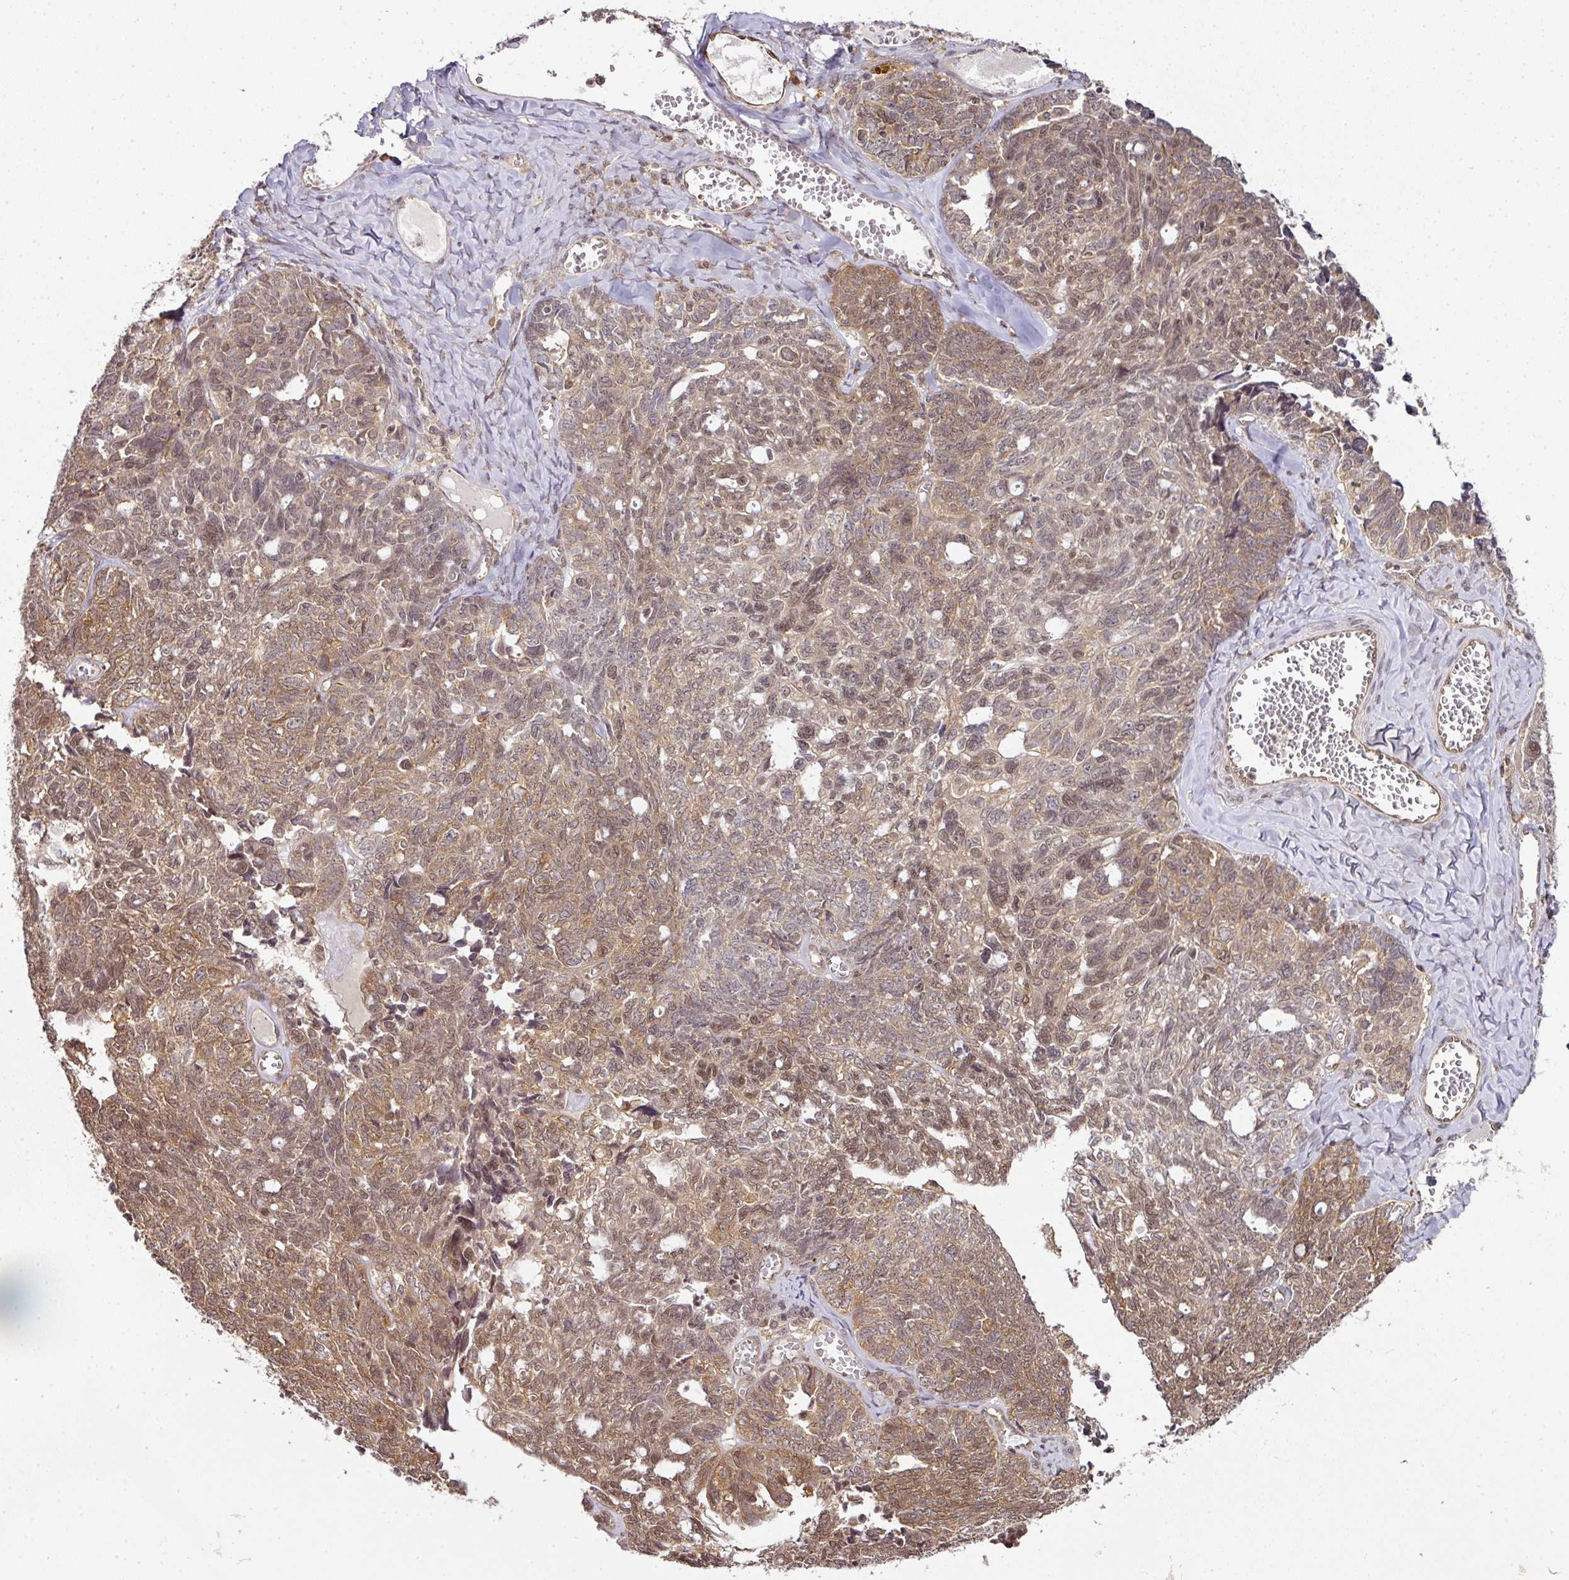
{"staining": {"intensity": "moderate", "quantity": ">75%", "location": "cytoplasmic/membranous,nuclear"}, "tissue": "ovarian cancer", "cell_type": "Tumor cells", "image_type": "cancer", "snomed": [{"axis": "morphology", "description": "Cystadenocarcinoma, serous, NOS"}, {"axis": "topography", "description": "Ovary"}], "caption": "There is medium levels of moderate cytoplasmic/membranous and nuclear positivity in tumor cells of serous cystadenocarcinoma (ovarian), as demonstrated by immunohistochemical staining (brown color).", "gene": "ANKRD18A", "patient": {"sex": "female", "age": 79}}